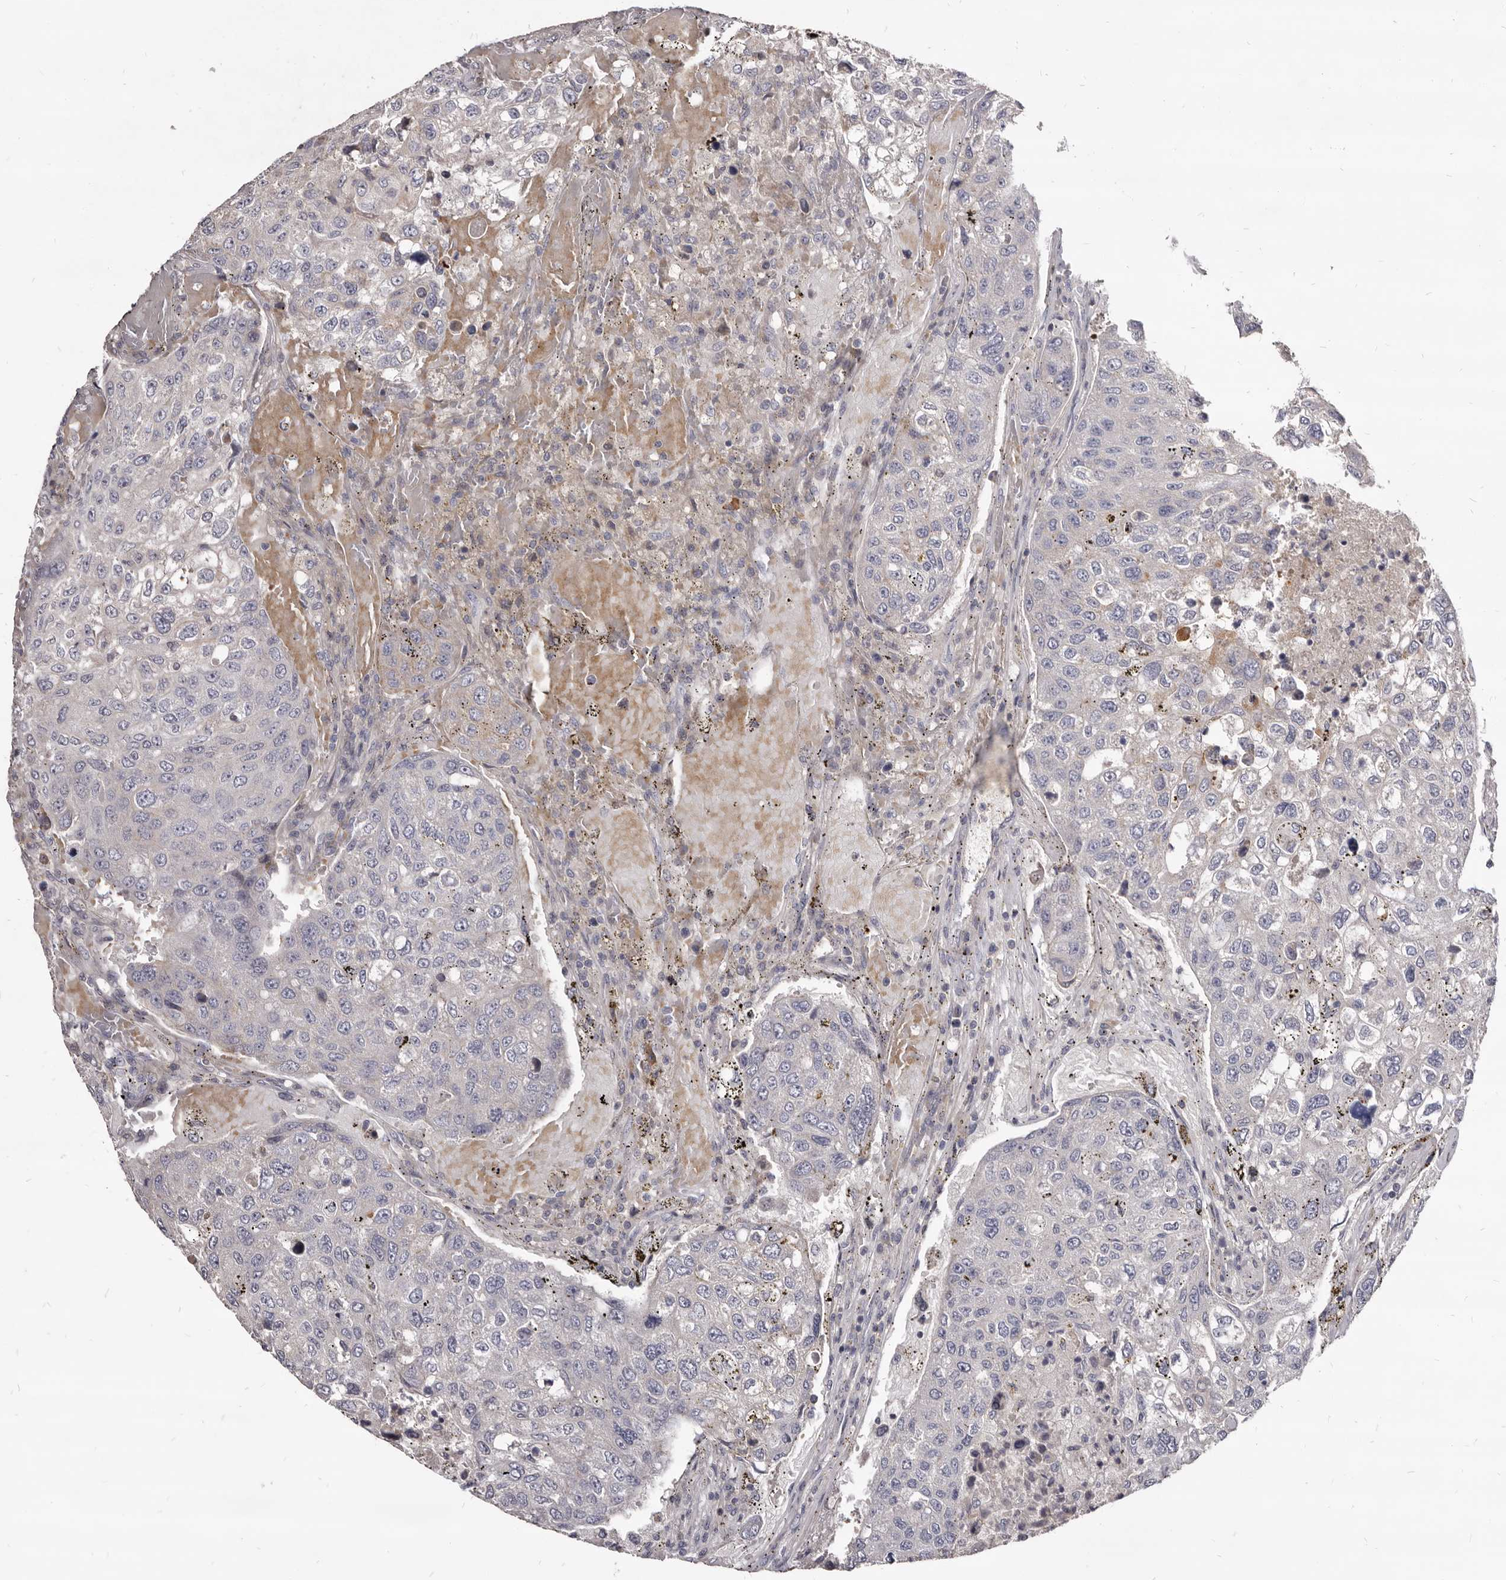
{"staining": {"intensity": "negative", "quantity": "none", "location": "none"}, "tissue": "urothelial cancer", "cell_type": "Tumor cells", "image_type": "cancer", "snomed": [{"axis": "morphology", "description": "Urothelial carcinoma, High grade"}, {"axis": "topography", "description": "Lymph node"}, {"axis": "topography", "description": "Urinary bladder"}], "caption": "There is no significant positivity in tumor cells of urothelial cancer. Brightfield microscopy of IHC stained with DAB (brown) and hematoxylin (blue), captured at high magnification.", "gene": "FAS", "patient": {"sex": "male", "age": 51}}